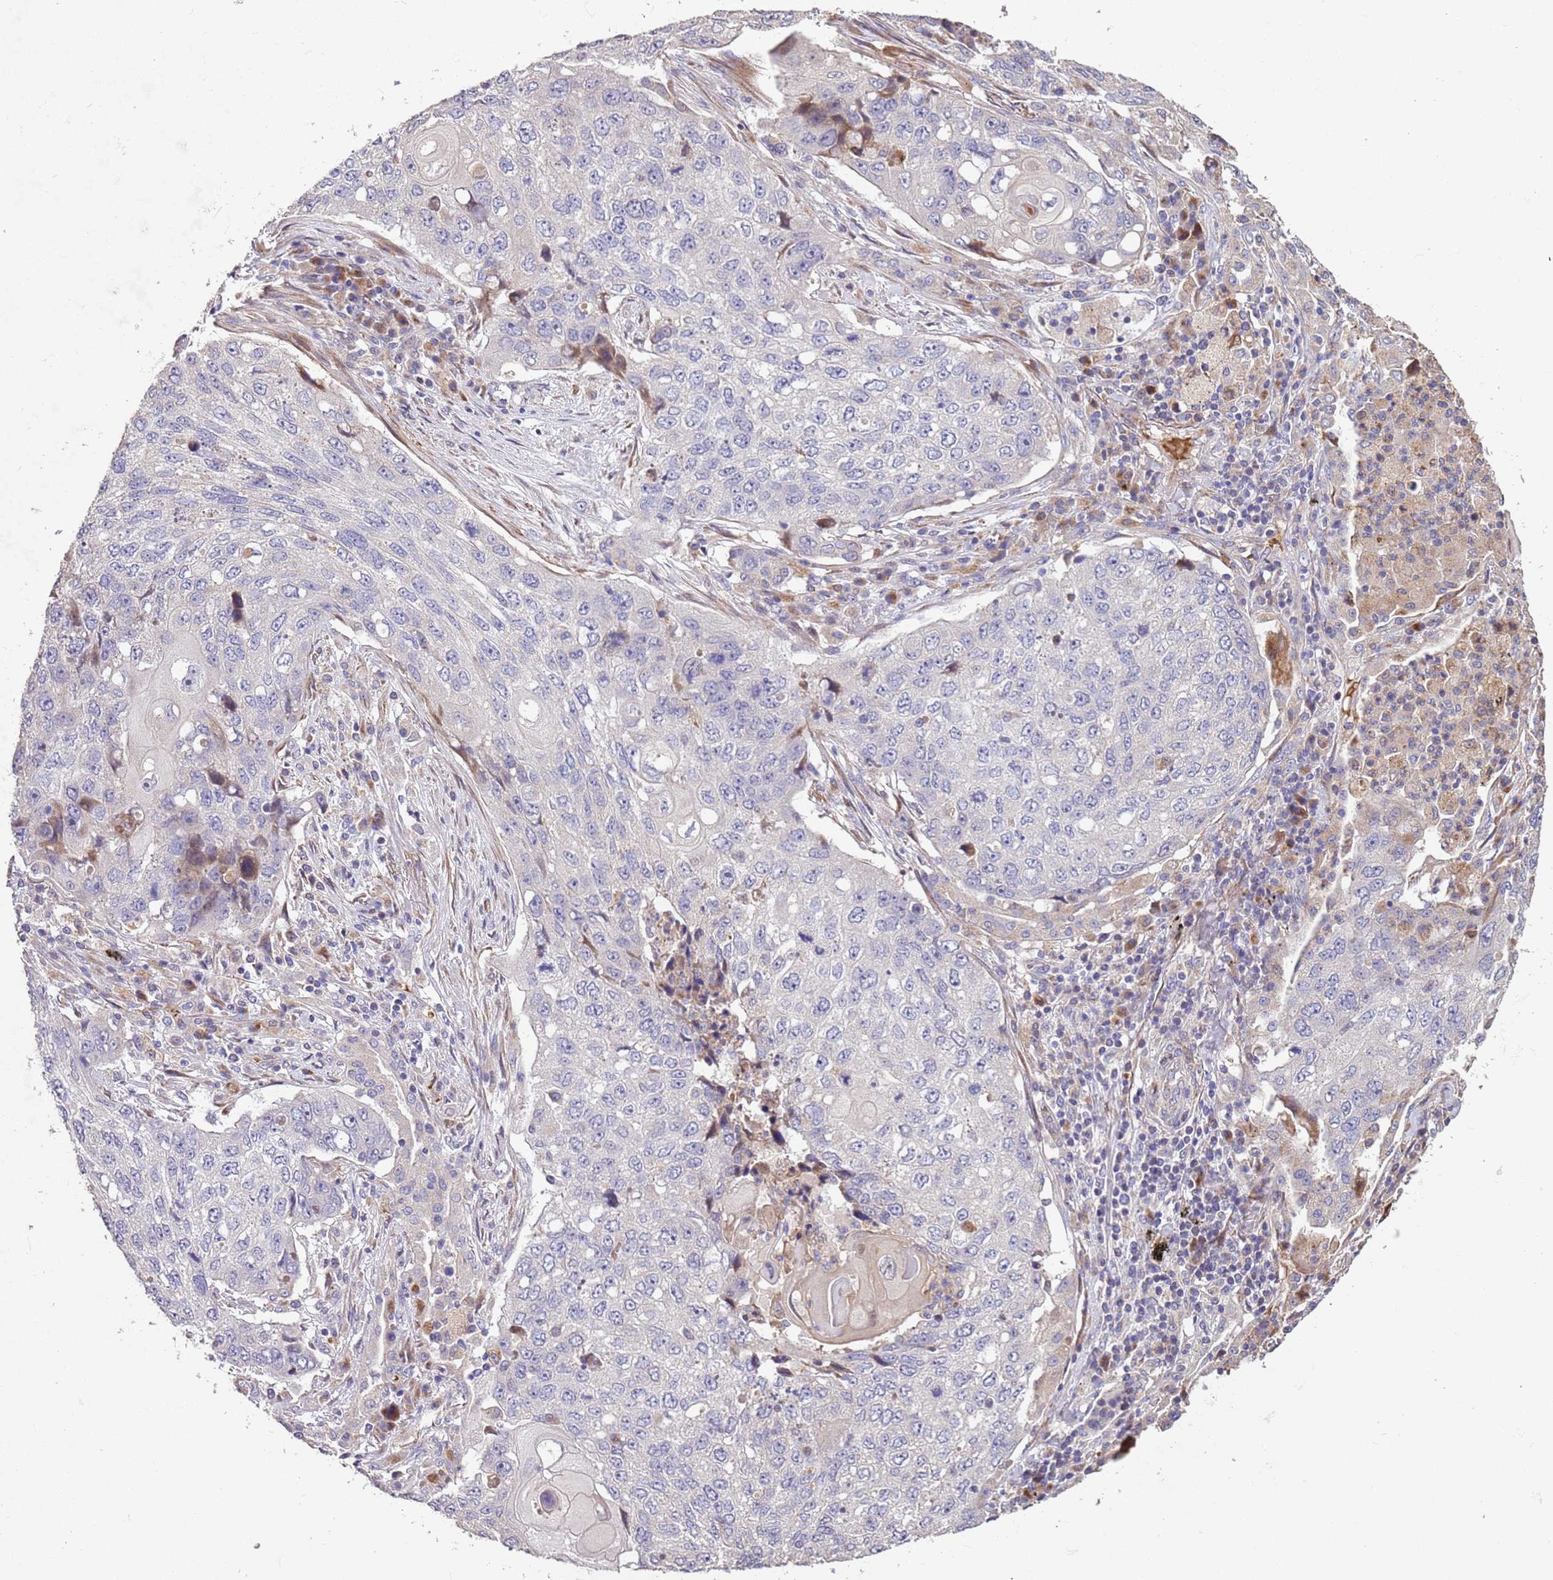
{"staining": {"intensity": "negative", "quantity": "none", "location": "none"}, "tissue": "lung cancer", "cell_type": "Tumor cells", "image_type": "cancer", "snomed": [{"axis": "morphology", "description": "Squamous cell carcinoma, NOS"}, {"axis": "topography", "description": "Lung"}], "caption": "Tumor cells are negative for protein expression in human squamous cell carcinoma (lung).", "gene": "PIGA", "patient": {"sex": "female", "age": 63}}